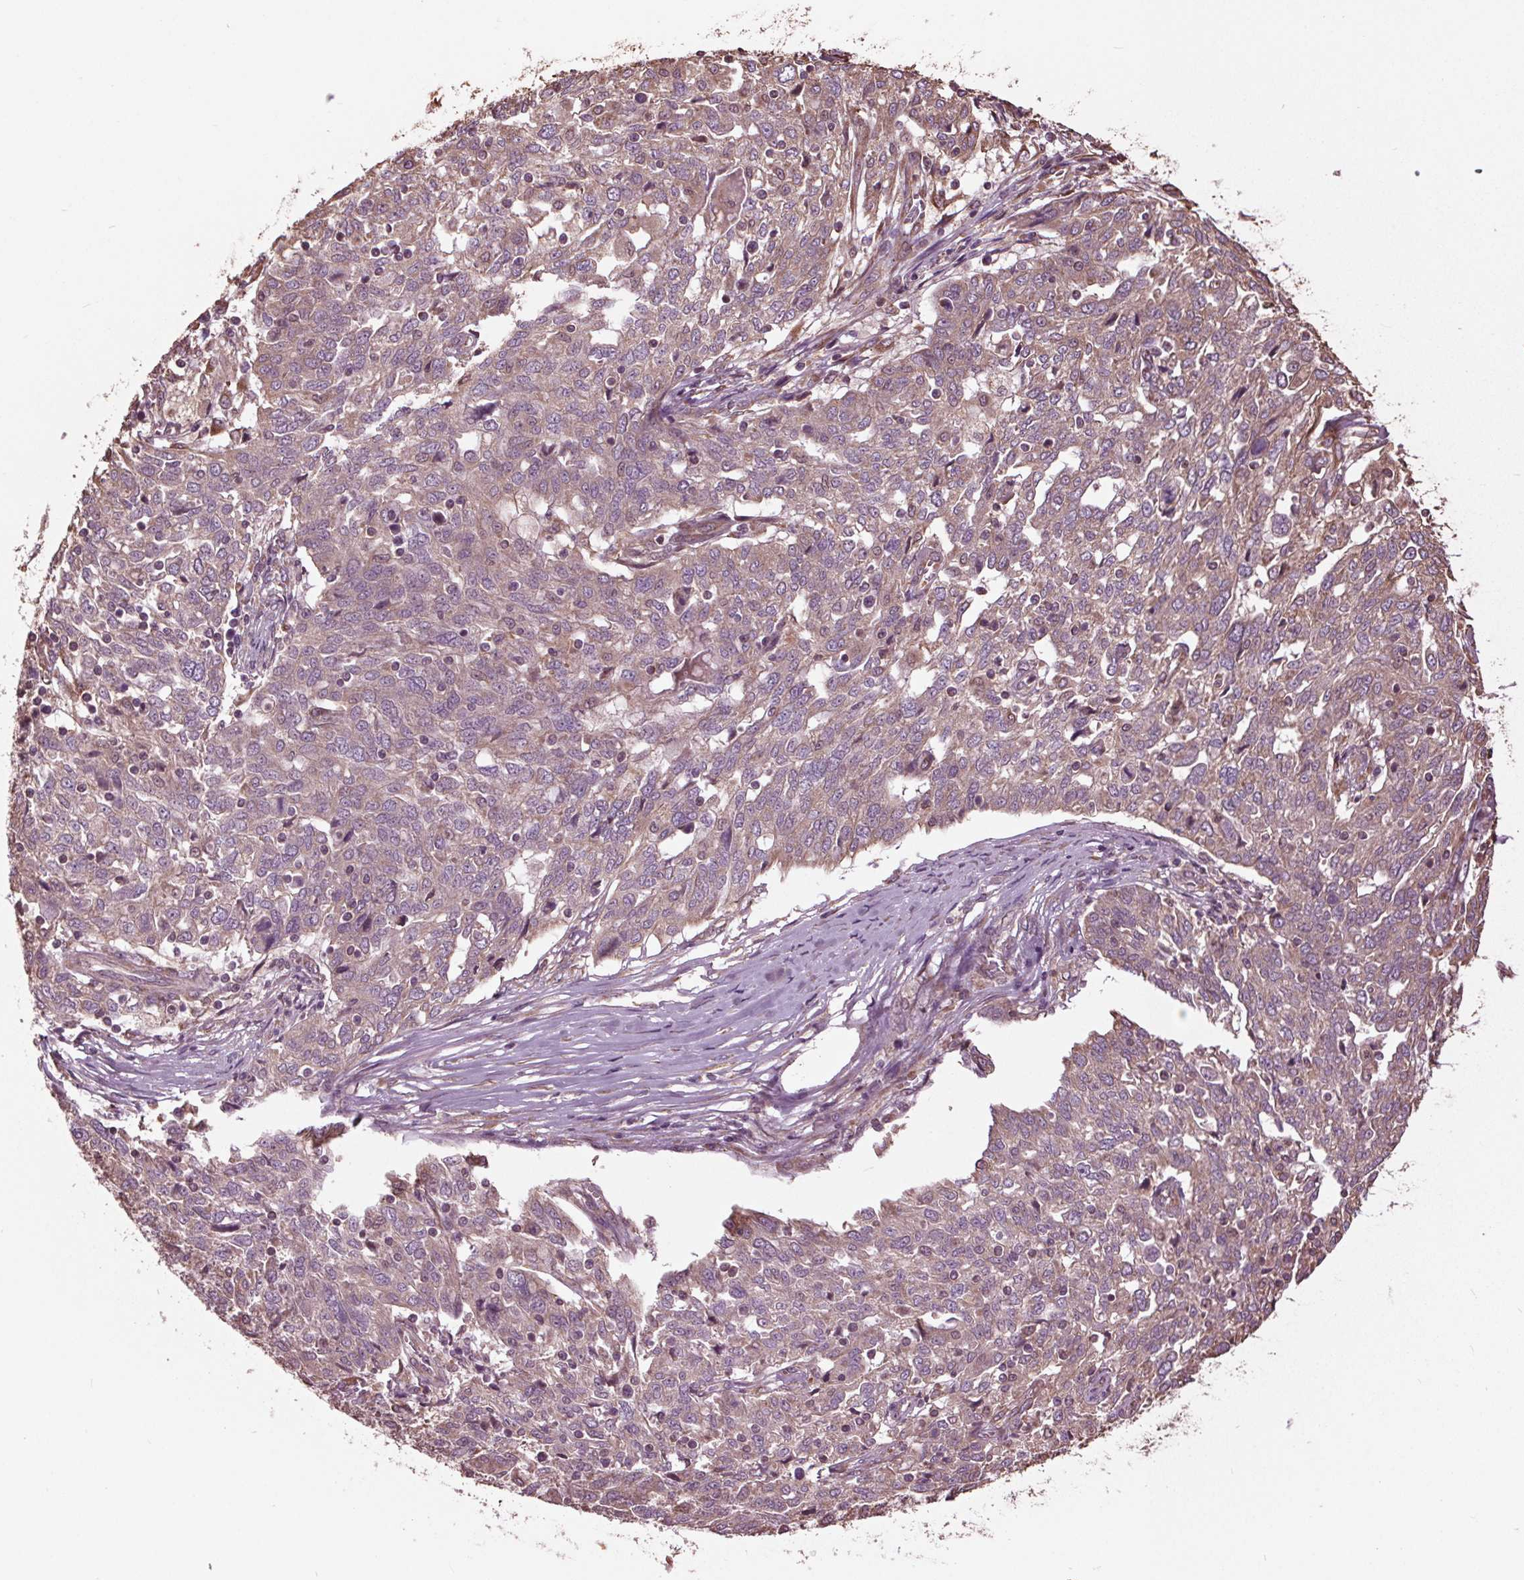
{"staining": {"intensity": "negative", "quantity": "none", "location": "none"}, "tissue": "ovarian cancer", "cell_type": "Tumor cells", "image_type": "cancer", "snomed": [{"axis": "morphology", "description": "Cystadenocarcinoma, serous, NOS"}, {"axis": "topography", "description": "Ovary"}], "caption": "Tumor cells show no significant protein positivity in ovarian serous cystadenocarcinoma.", "gene": "RNPEP", "patient": {"sex": "female", "age": 67}}